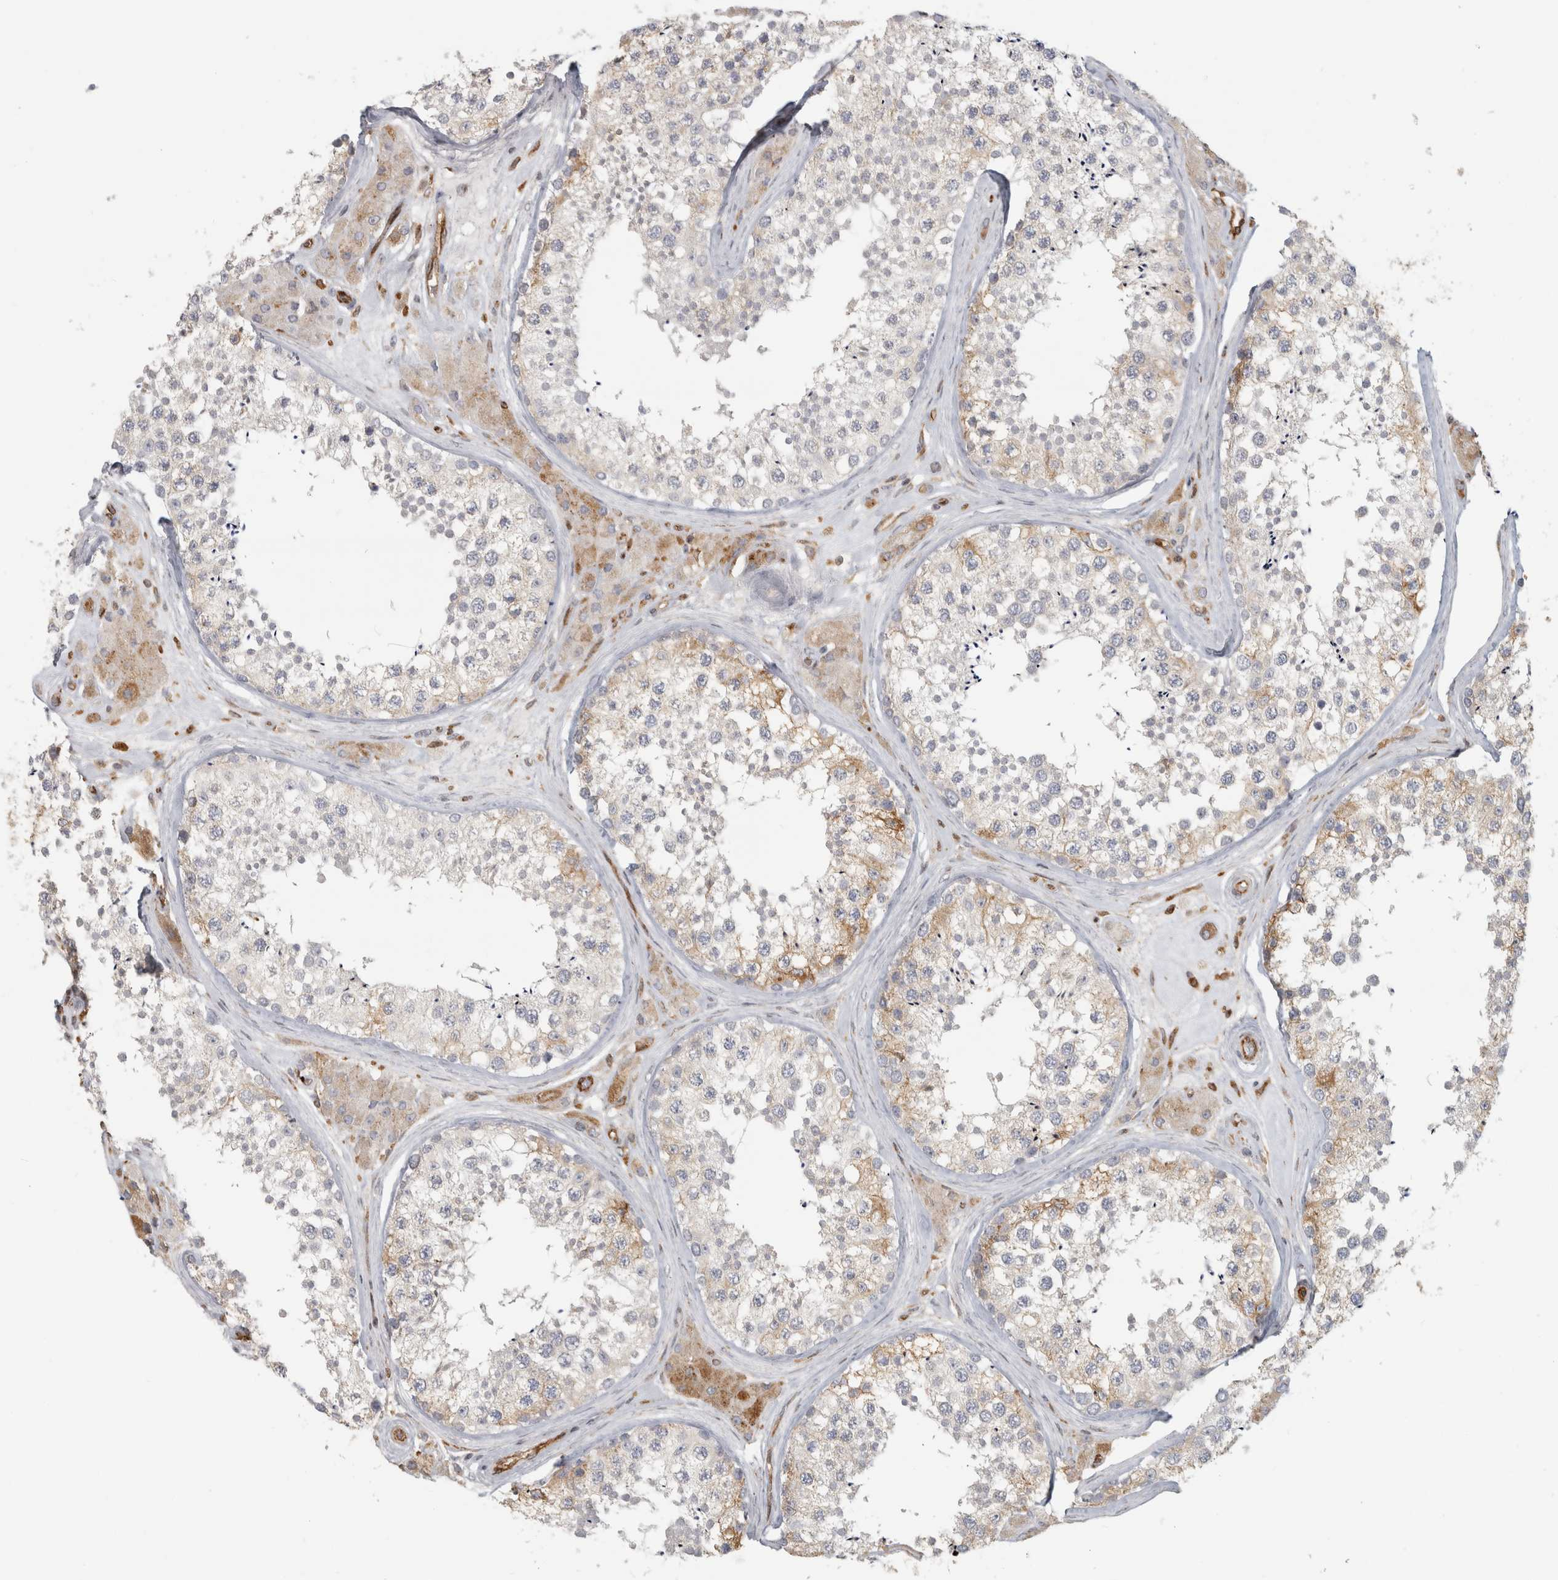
{"staining": {"intensity": "weak", "quantity": "<25%", "location": "cytoplasmic/membranous"}, "tissue": "testis", "cell_type": "Cells in seminiferous ducts", "image_type": "normal", "snomed": [{"axis": "morphology", "description": "Normal tissue, NOS"}, {"axis": "topography", "description": "Testis"}], "caption": "A photomicrograph of testis stained for a protein displays no brown staining in cells in seminiferous ducts.", "gene": "HLA", "patient": {"sex": "male", "age": 46}}